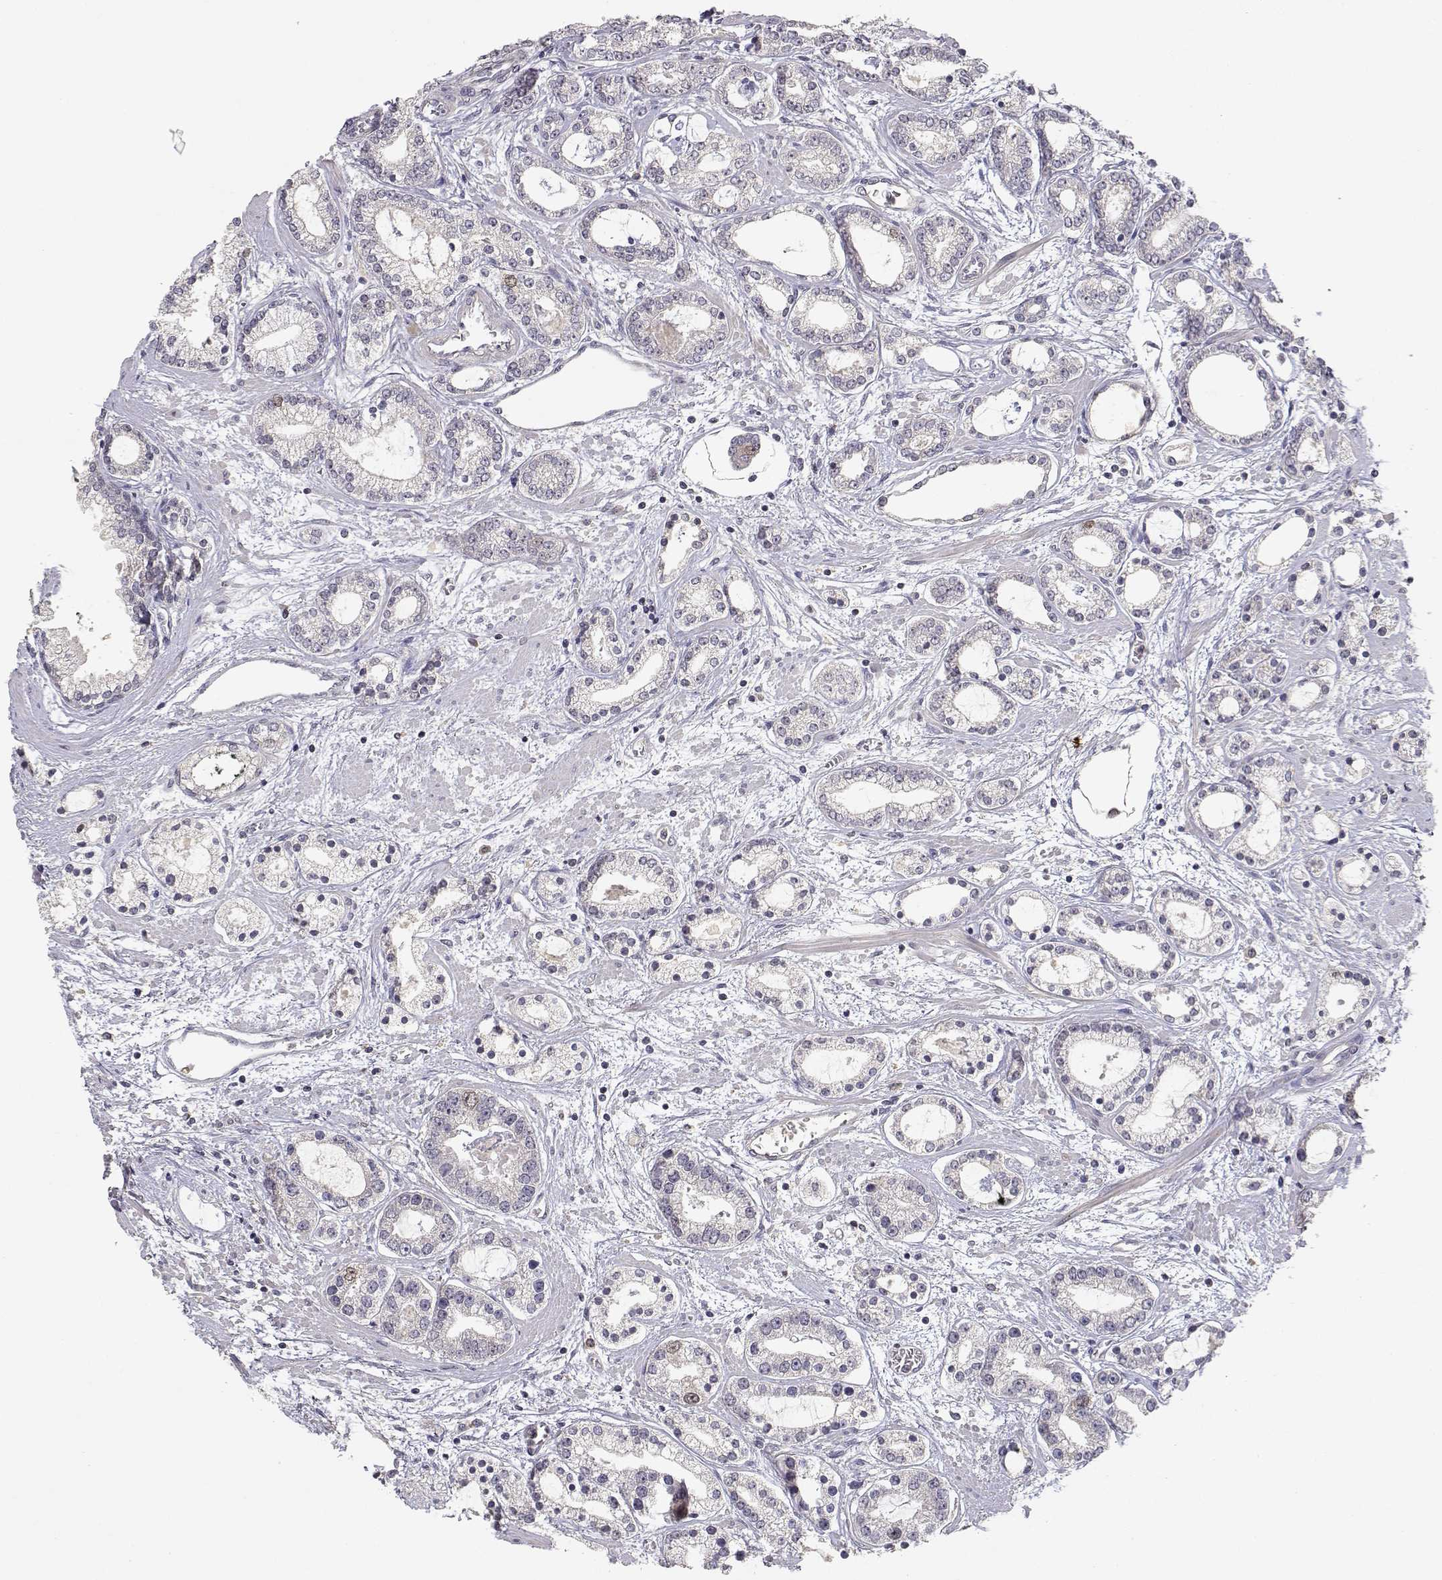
{"staining": {"intensity": "negative", "quantity": "none", "location": "none"}, "tissue": "prostate cancer", "cell_type": "Tumor cells", "image_type": "cancer", "snomed": [{"axis": "morphology", "description": "Adenocarcinoma, Medium grade"}, {"axis": "topography", "description": "Prostate"}], "caption": "This is a photomicrograph of immunohistochemistry (IHC) staining of prostate medium-grade adenocarcinoma, which shows no positivity in tumor cells.", "gene": "RAD51", "patient": {"sex": "male", "age": 57}}